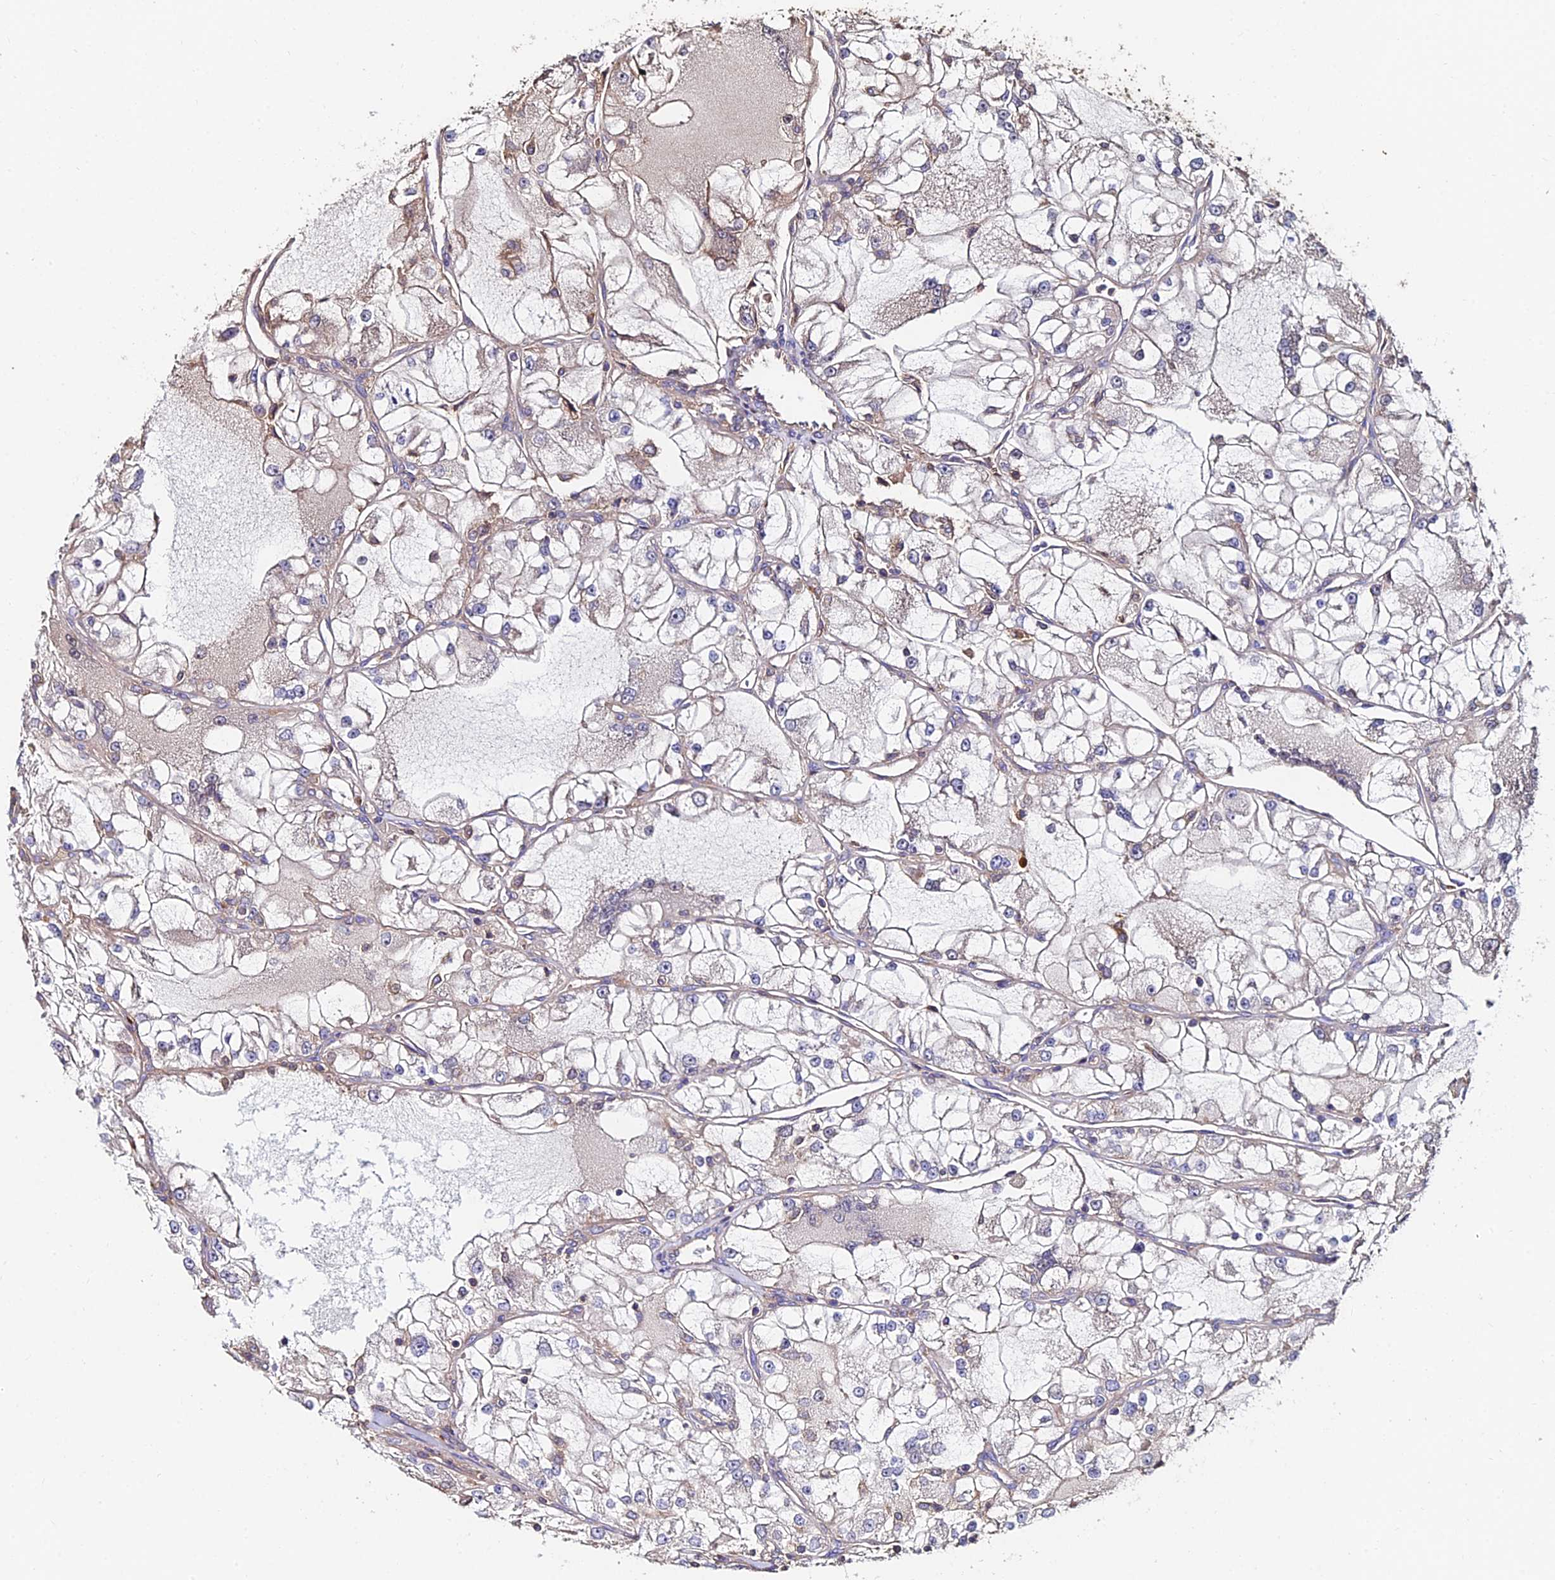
{"staining": {"intensity": "negative", "quantity": "none", "location": "none"}, "tissue": "renal cancer", "cell_type": "Tumor cells", "image_type": "cancer", "snomed": [{"axis": "morphology", "description": "Adenocarcinoma, NOS"}, {"axis": "topography", "description": "Kidney"}], "caption": "Human renal adenocarcinoma stained for a protein using IHC exhibits no positivity in tumor cells.", "gene": "EXT1", "patient": {"sex": "female", "age": 72}}